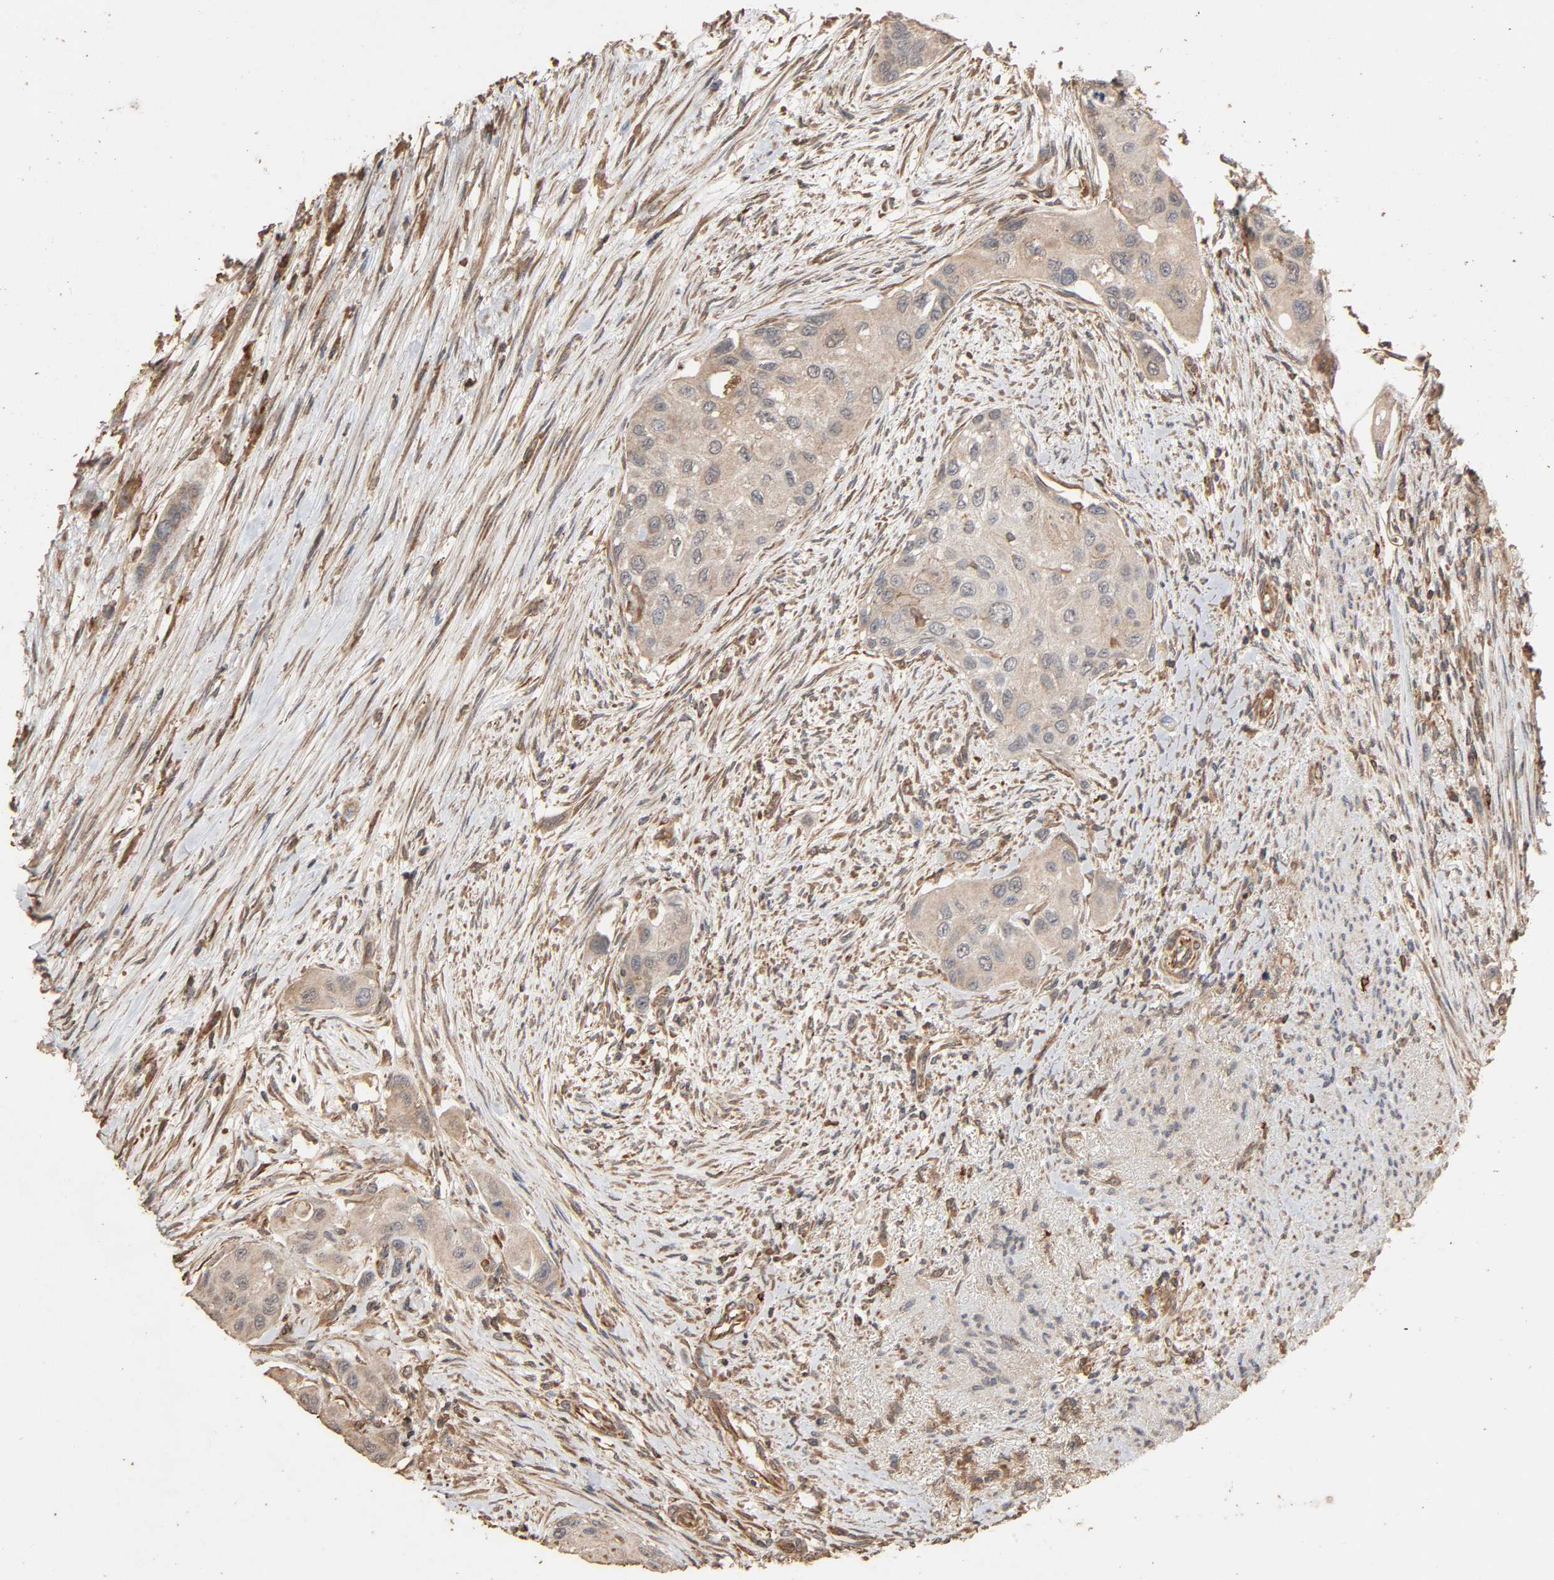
{"staining": {"intensity": "weak", "quantity": "25%-75%", "location": "cytoplasmic/membranous"}, "tissue": "urothelial cancer", "cell_type": "Tumor cells", "image_type": "cancer", "snomed": [{"axis": "morphology", "description": "Urothelial carcinoma, High grade"}, {"axis": "topography", "description": "Urinary bladder"}], "caption": "A brown stain highlights weak cytoplasmic/membranous expression of a protein in urothelial cancer tumor cells.", "gene": "RPS6KA6", "patient": {"sex": "female", "age": 56}}